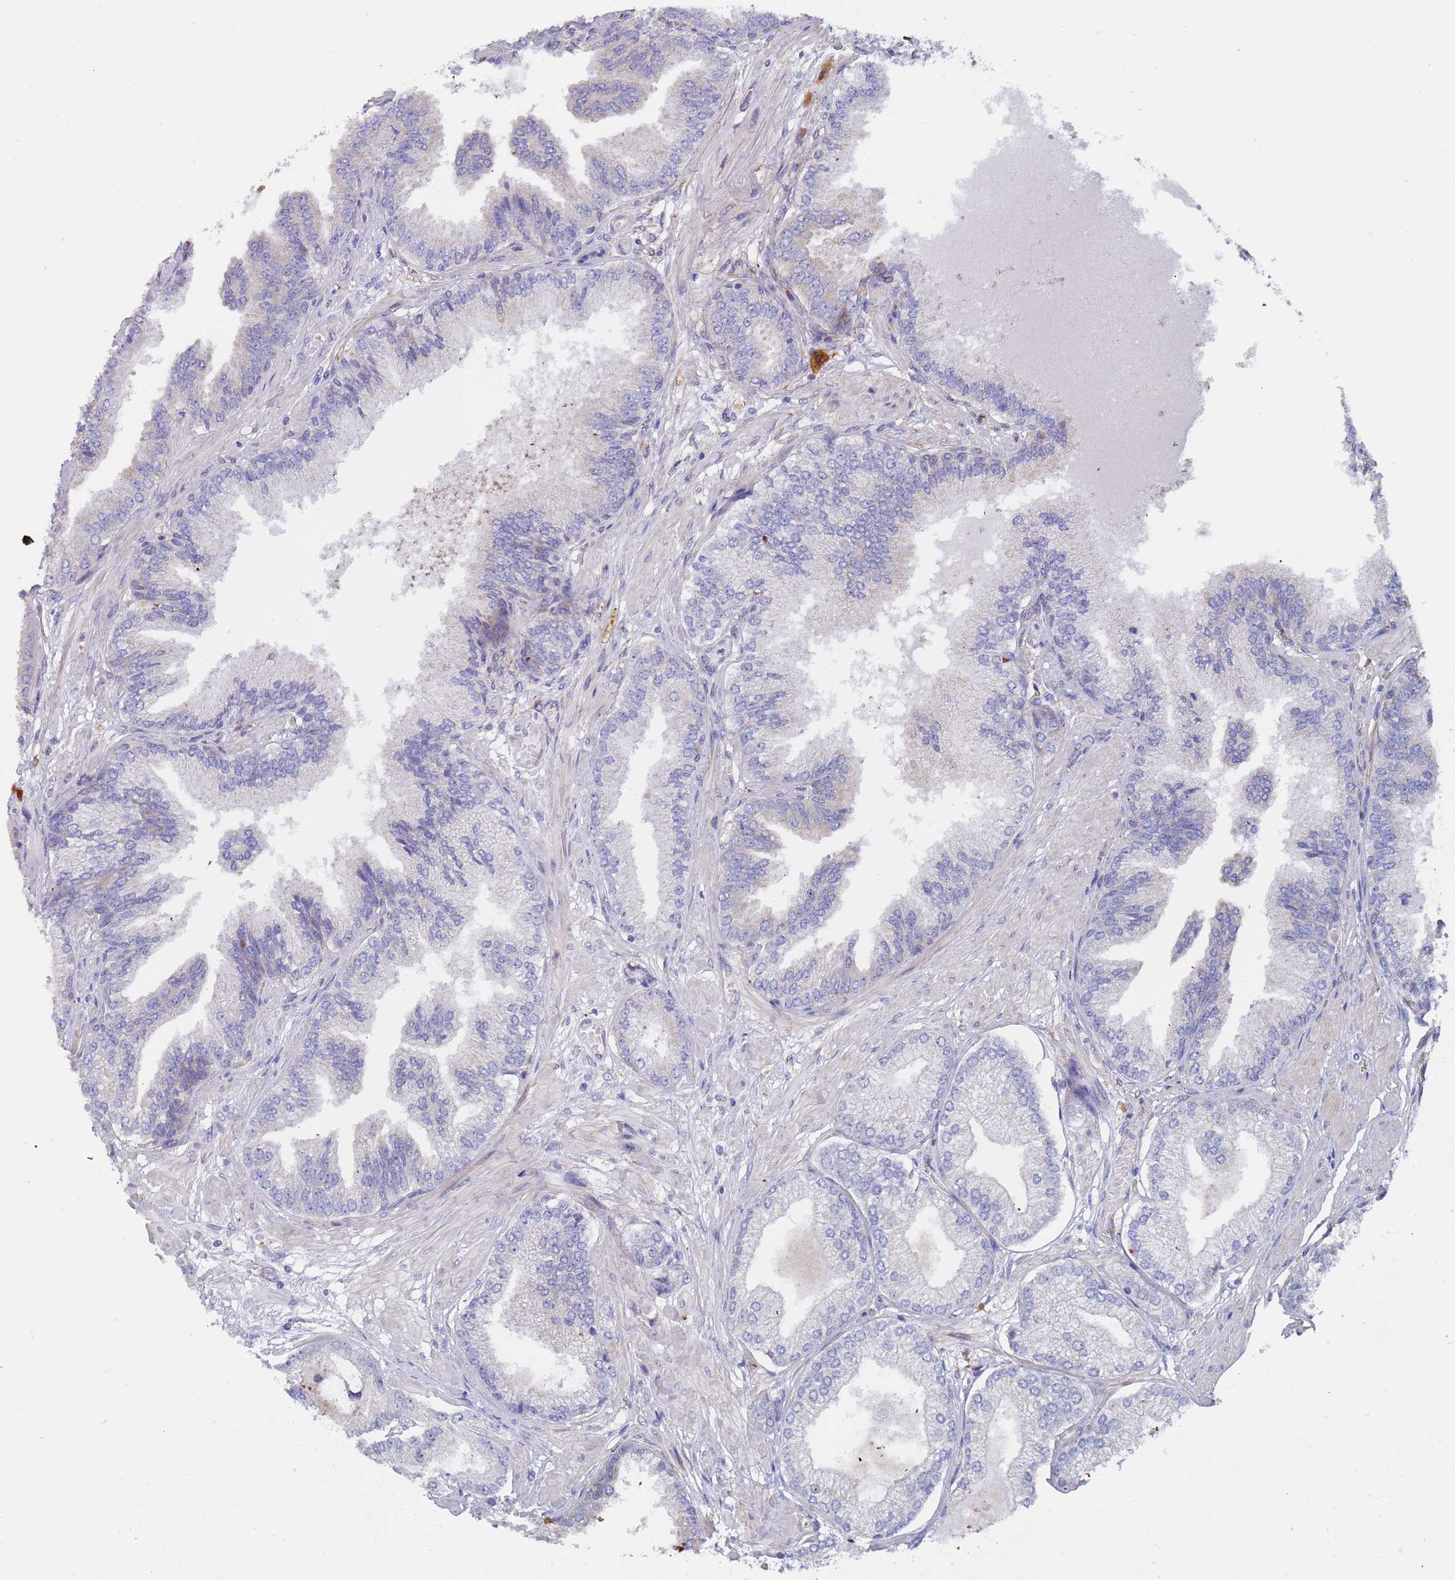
{"staining": {"intensity": "negative", "quantity": "none", "location": "none"}, "tissue": "prostate cancer", "cell_type": "Tumor cells", "image_type": "cancer", "snomed": [{"axis": "morphology", "description": "Adenocarcinoma, Low grade"}, {"axis": "topography", "description": "Prostate"}], "caption": "Image shows no significant protein expression in tumor cells of prostate cancer (adenocarcinoma (low-grade)).", "gene": "ZNF844", "patient": {"sex": "male", "age": 55}}